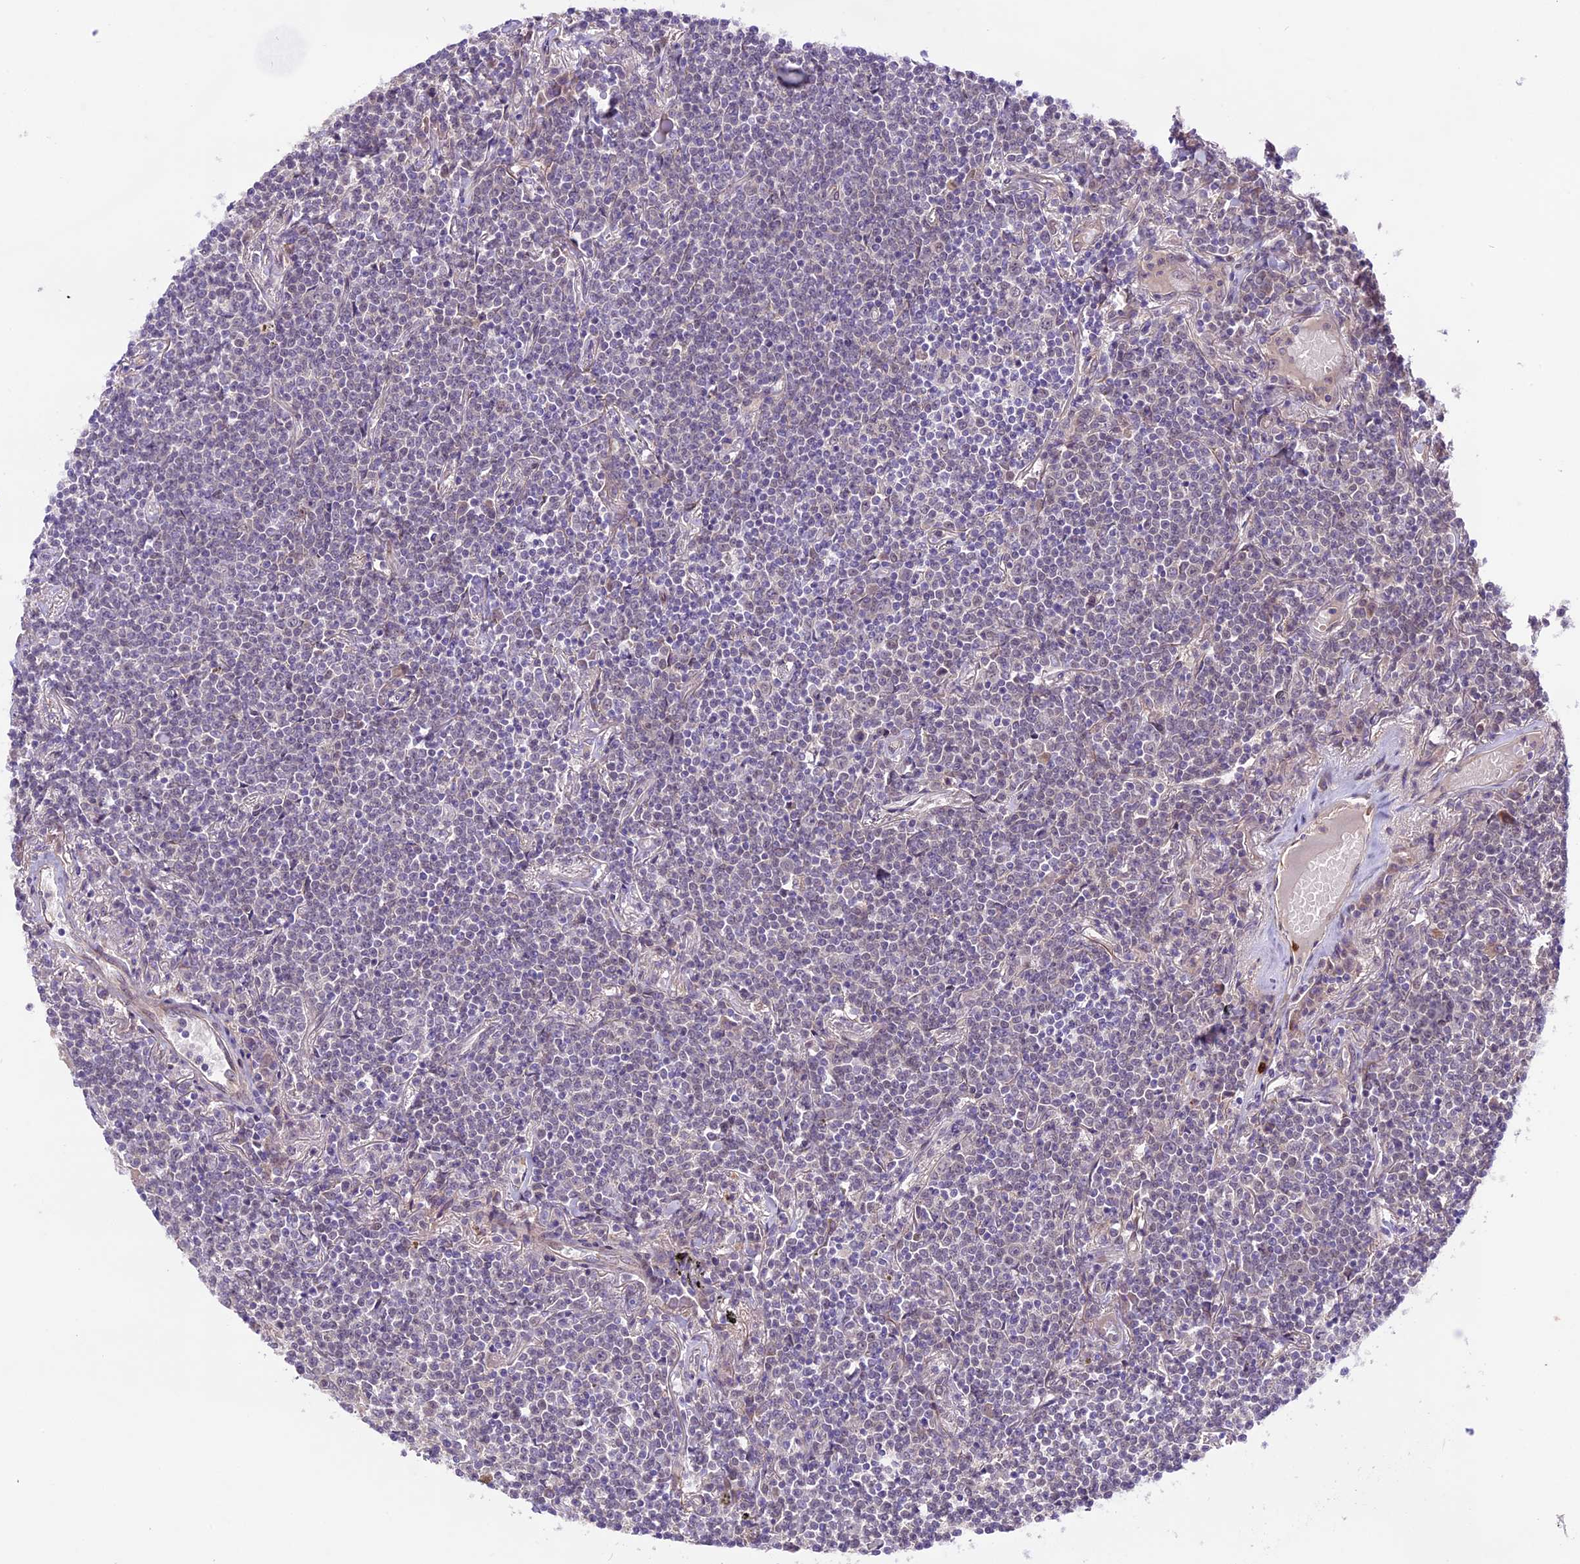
{"staining": {"intensity": "negative", "quantity": "none", "location": "none"}, "tissue": "lymphoma", "cell_type": "Tumor cells", "image_type": "cancer", "snomed": [{"axis": "morphology", "description": "Malignant lymphoma, non-Hodgkin's type, Low grade"}, {"axis": "topography", "description": "Lung"}], "caption": "Immunohistochemistry micrograph of neoplastic tissue: human low-grade malignant lymphoma, non-Hodgkin's type stained with DAB exhibits no significant protein expression in tumor cells.", "gene": "SPRED1", "patient": {"sex": "female", "age": 71}}